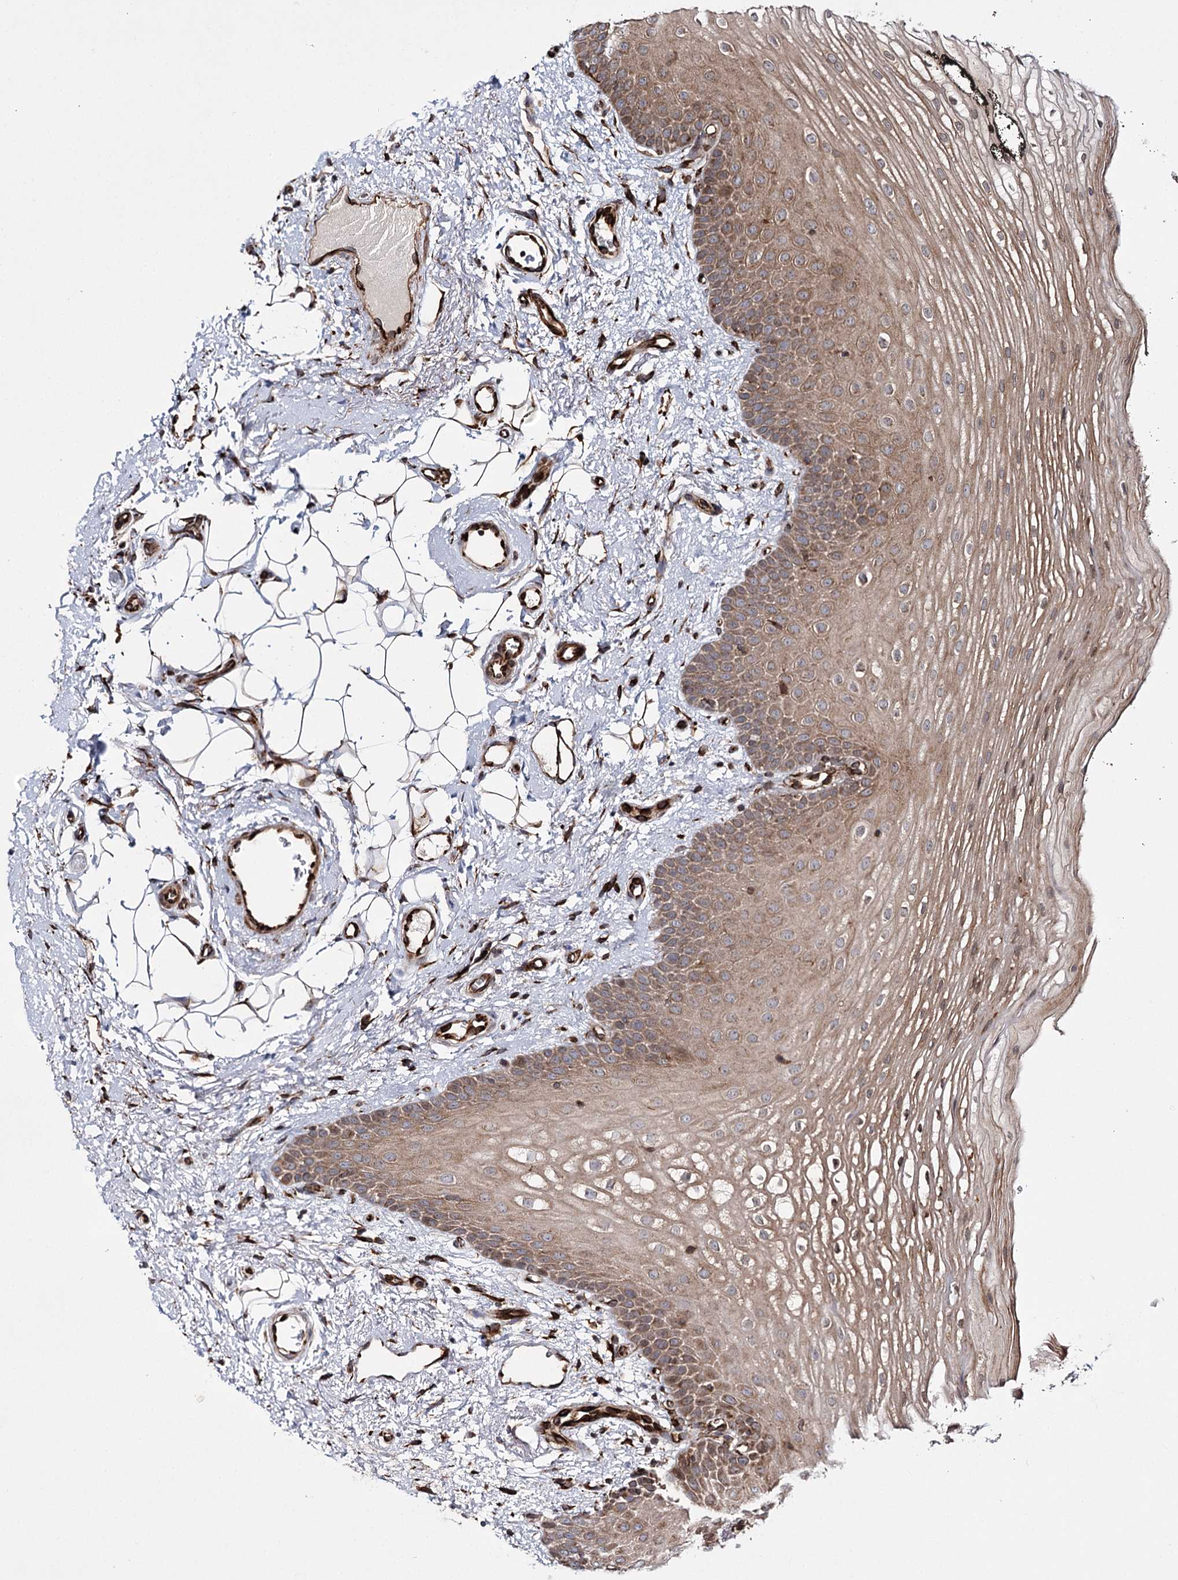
{"staining": {"intensity": "moderate", "quantity": ">75%", "location": "cytoplasmic/membranous"}, "tissue": "oral mucosa", "cell_type": "Squamous epithelial cells", "image_type": "normal", "snomed": [{"axis": "morphology", "description": "No evidence of malignacy"}, {"axis": "topography", "description": "Oral tissue"}, {"axis": "topography", "description": "Head-Neck"}], "caption": "Human oral mucosa stained with a brown dye demonstrates moderate cytoplasmic/membranous positive staining in approximately >75% of squamous epithelial cells.", "gene": "HECTD2", "patient": {"sex": "male", "age": 68}}